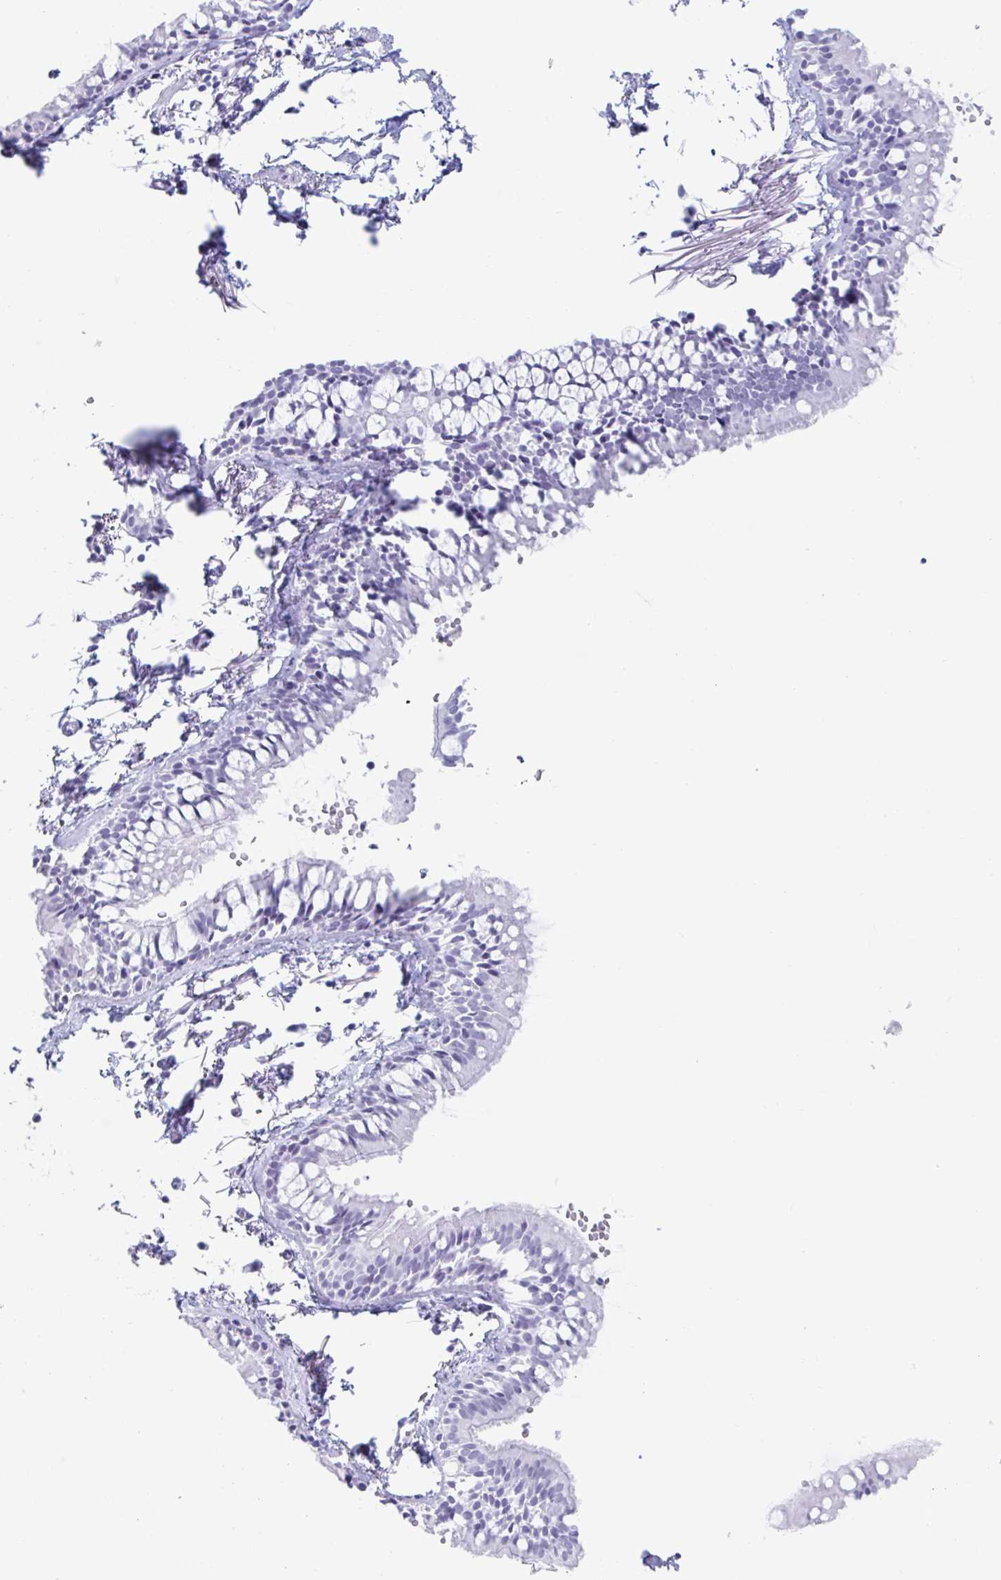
{"staining": {"intensity": "negative", "quantity": "none", "location": "none"}, "tissue": "bronchus", "cell_type": "Respiratory epithelial cells", "image_type": "normal", "snomed": [{"axis": "morphology", "description": "Normal tissue, NOS"}, {"axis": "topography", "description": "Cartilage tissue"}, {"axis": "topography", "description": "Bronchus"}, {"axis": "topography", "description": "Peripheral nerve tissue"}], "caption": "The micrograph displays no staining of respiratory epithelial cells in benign bronchus. The staining was performed using DAB (3,3'-diaminobenzidine) to visualize the protein expression in brown, while the nuclei were stained in blue with hematoxylin (Magnification: 20x).", "gene": "GKN2", "patient": {"sex": "female", "age": 59}}